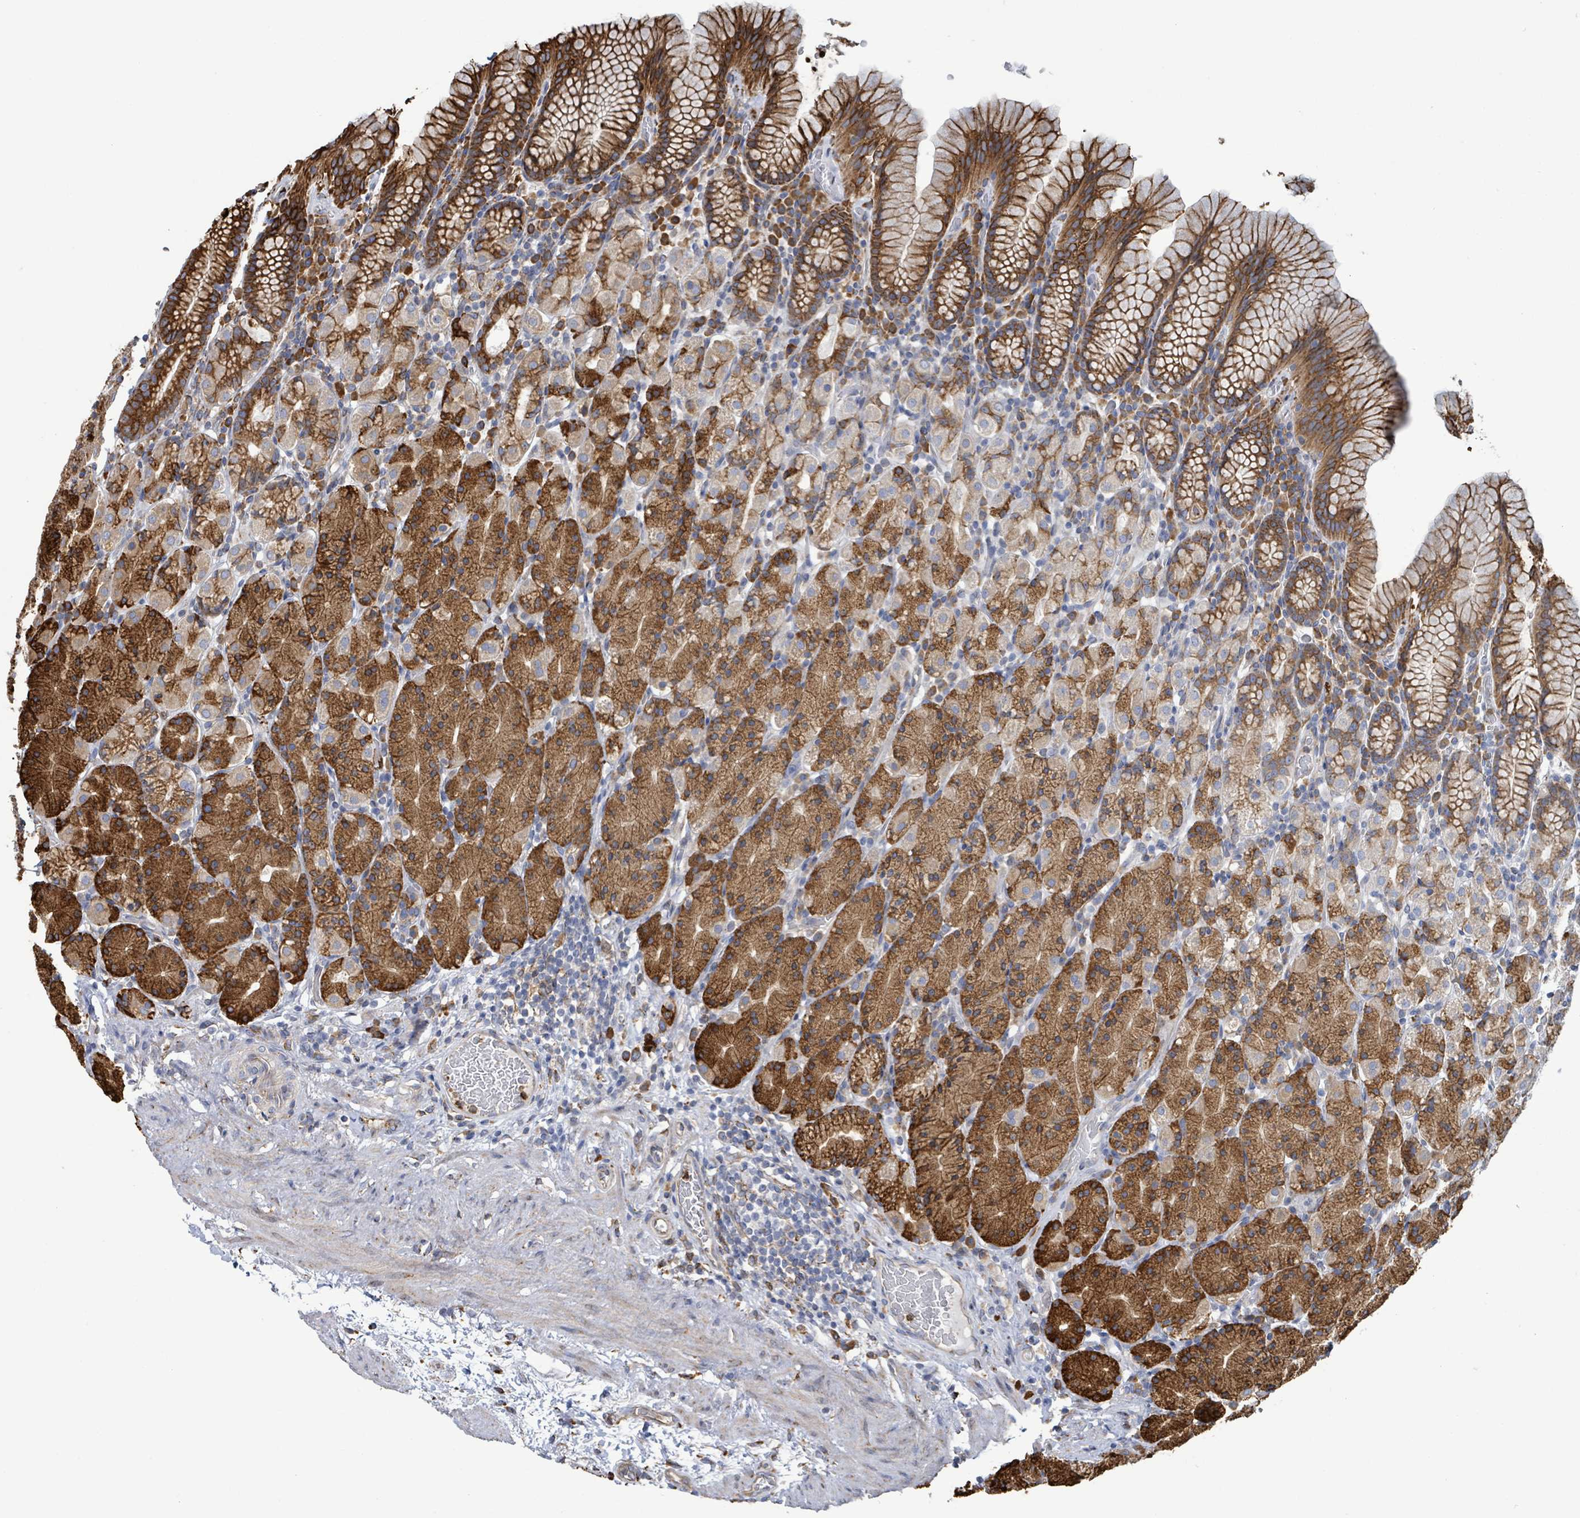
{"staining": {"intensity": "strong", "quantity": ">75%", "location": "cytoplasmic/membranous"}, "tissue": "stomach", "cell_type": "Glandular cells", "image_type": "normal", "snomed": [{"axis": "morphology", "description": "Normal tissue, NOS"}, {"axis": "topography", "description": "Stomach, upper"}, {"axis": "topography", "description": "Stomach"}], "caption": "Brown immunohistochemical staining in unremarkable stomach displays strong cytoplasmic/membranous positivity in approximately >75% of glandular cells.", "gene": "RFPL4AL1", "patient": {"sex": "male", "age": 62}}